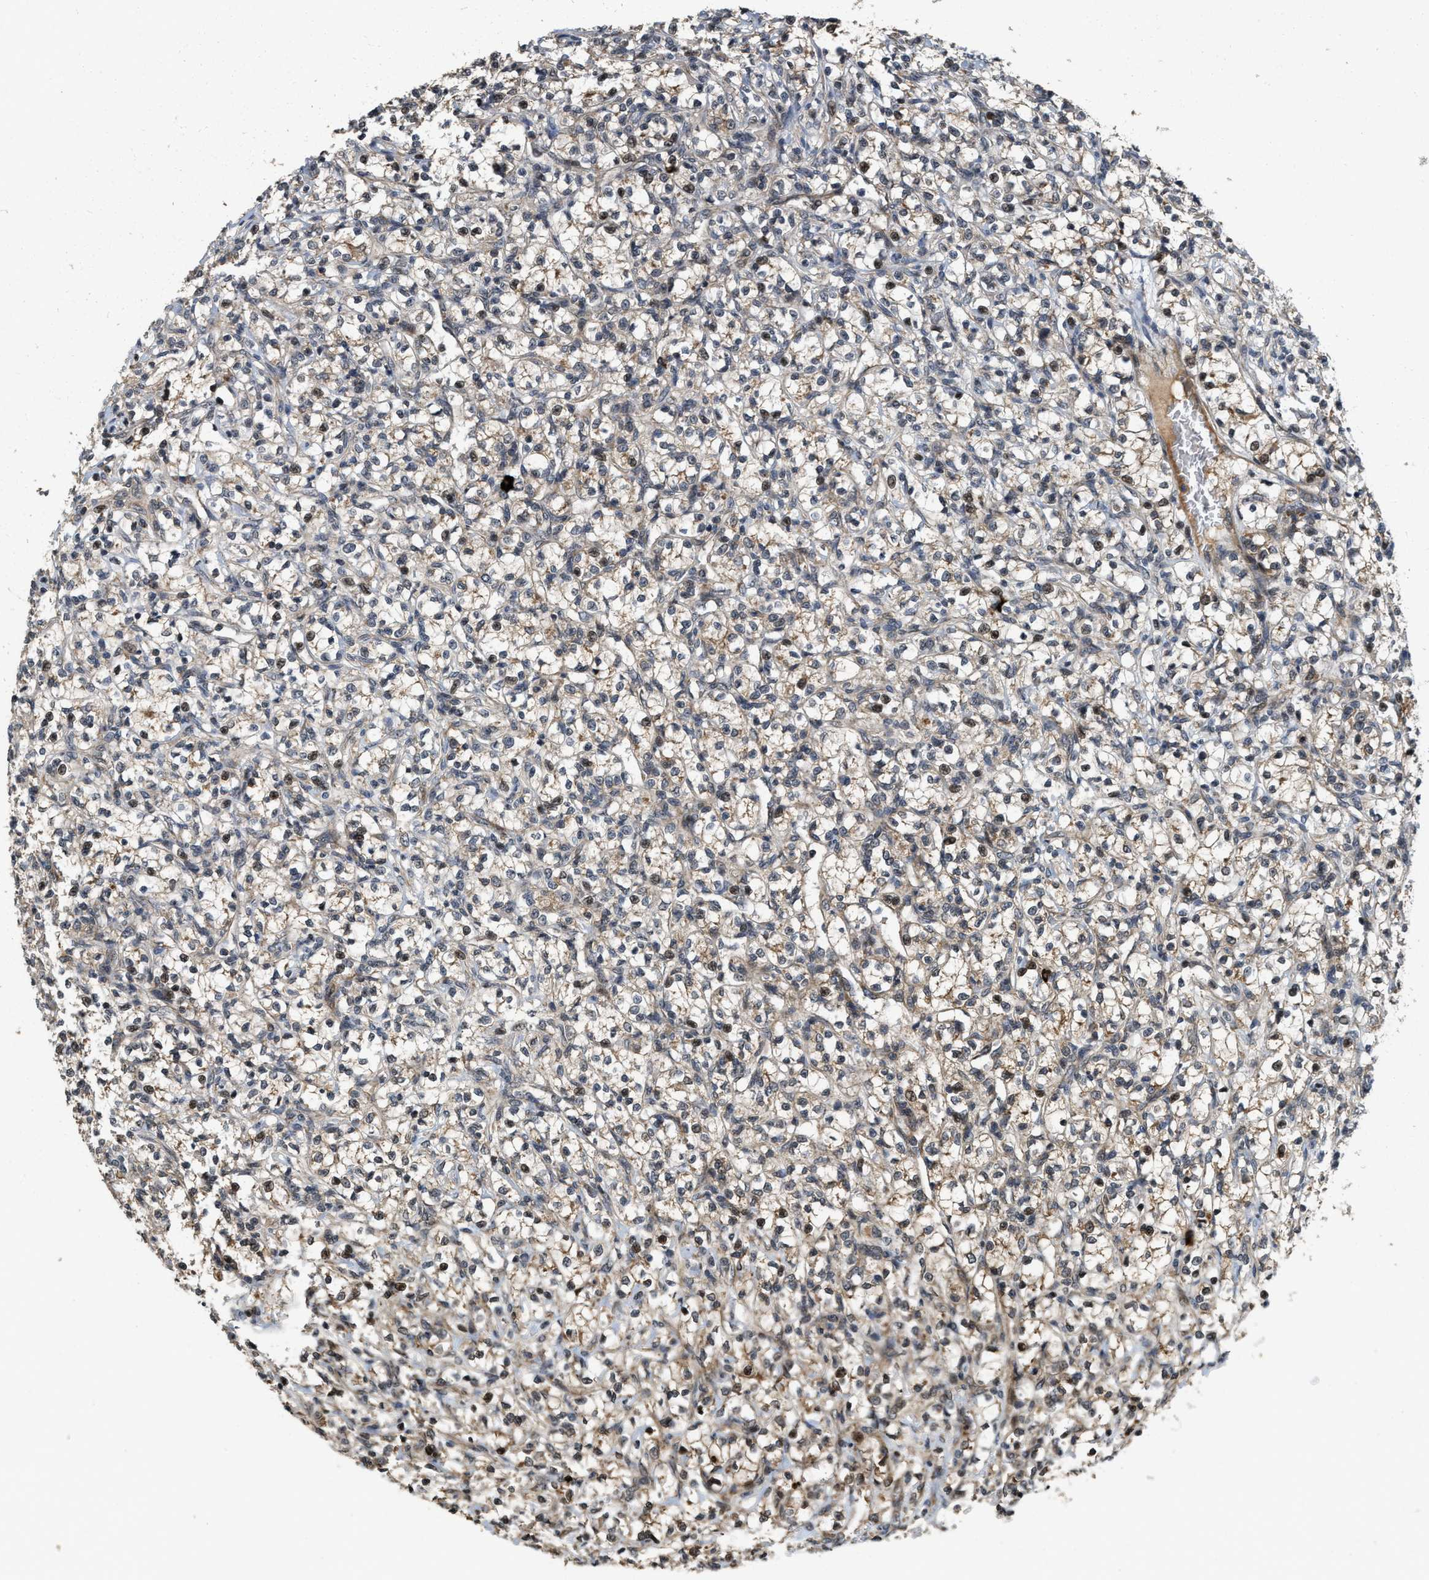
{"staining": {"intensity": "moderate", "quantity": "25%-75%", "location": "nuclear"}, "tissue": "renal cancer", "cell_type": "Tumor cells", "image_type": "cancer", "snomed": [{"axis": "morphology", "description": "Adenocarcinoma, NOS"}, {"axis": "topography", "description": "Kidney"}], "caption": "Immunohistochemical staining of human renal cancer demonstrates moderate nuclear protein expression in about 25%-75% of tumor cells.", "gene": "ELP2", "patient": {"sex": "female", "age": 69}}